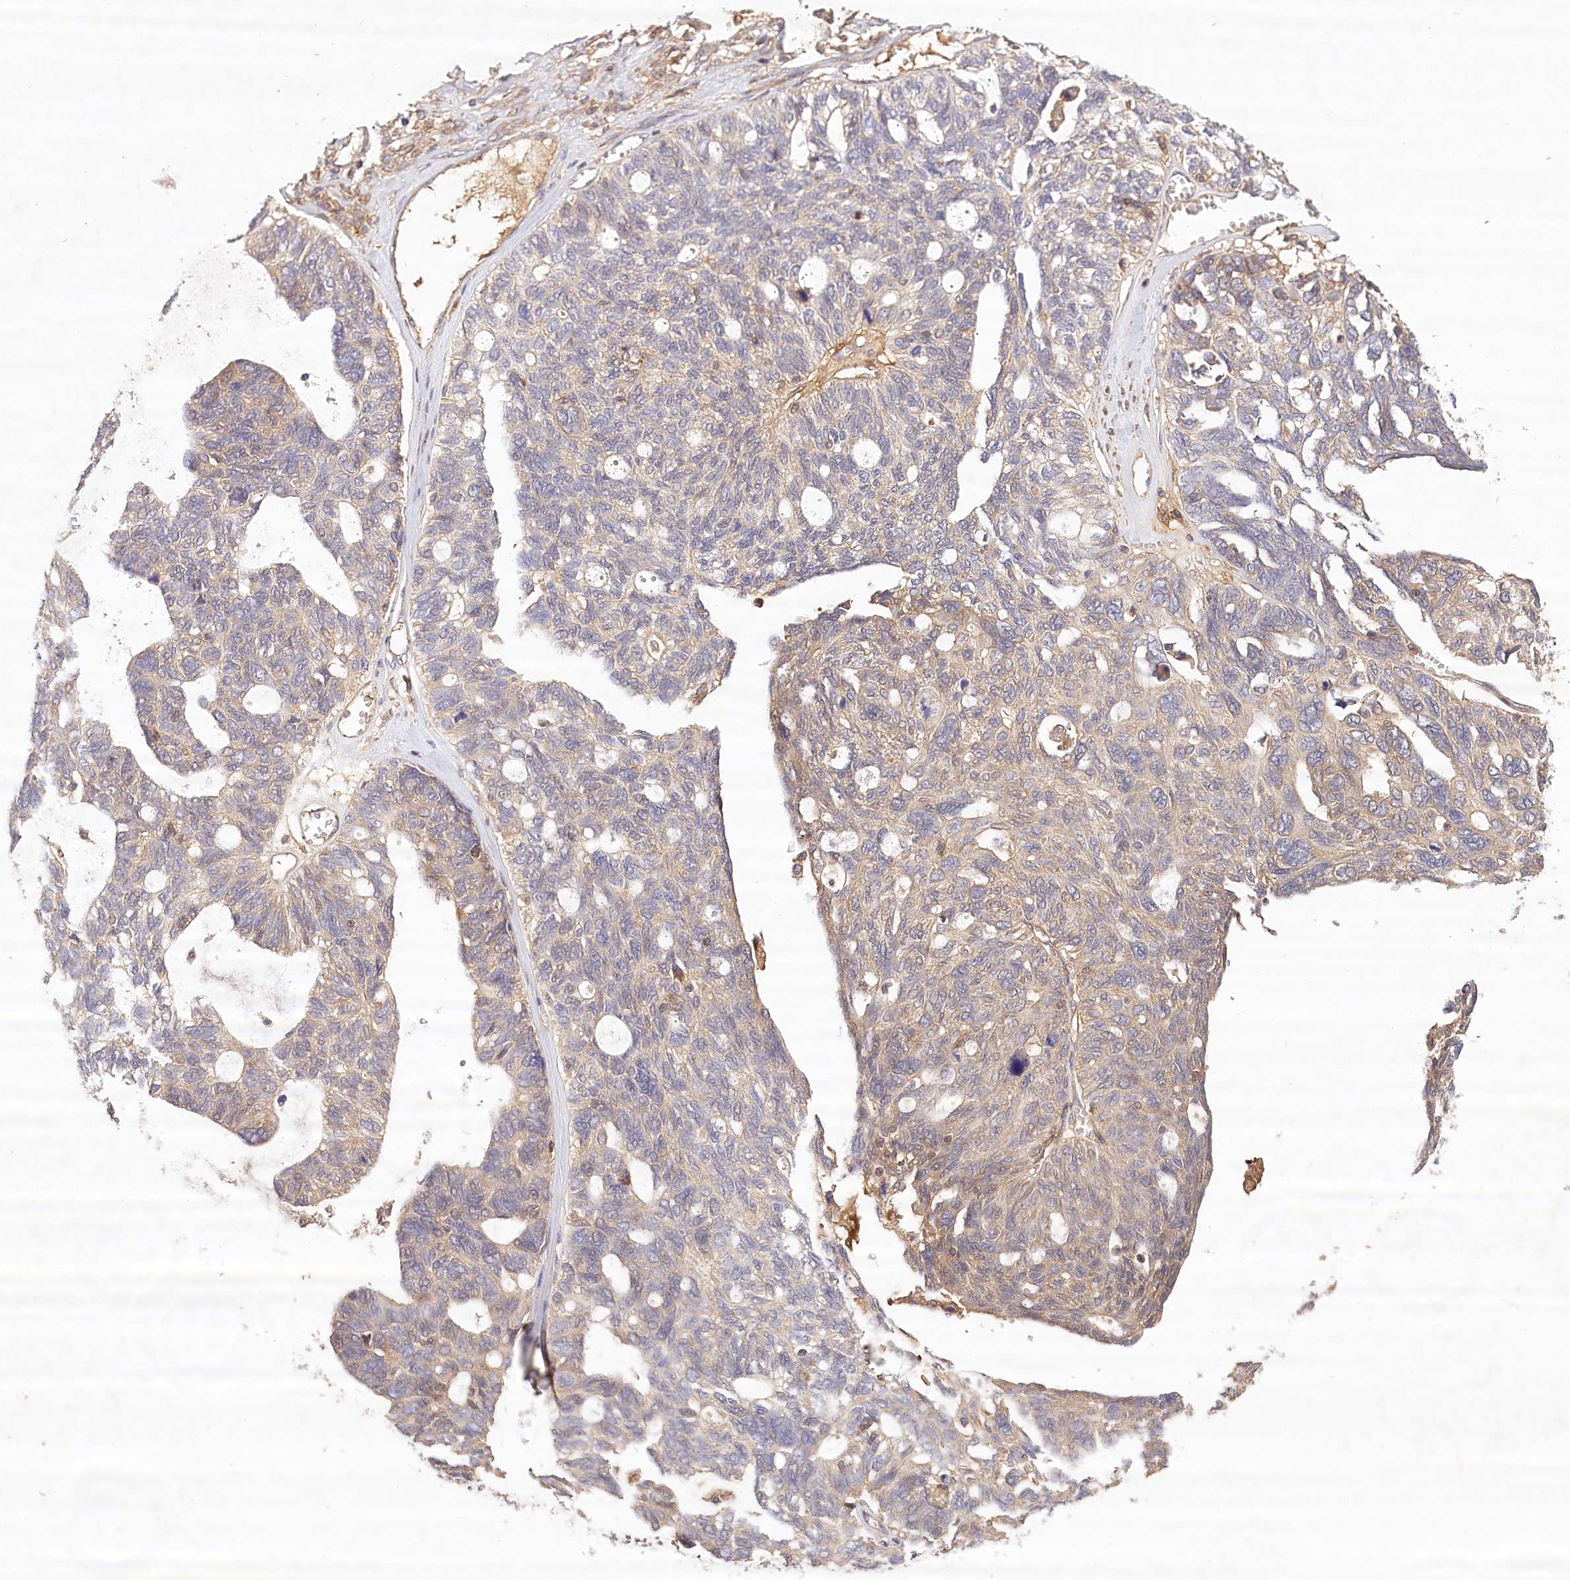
{"staining": {"intensity": "weak", "quantity": "<25%", "location": "cytoplasmic/membranous"}, "tissue": "ovarian cancer", "cell_type": "Tumor cells", "image_type": "cancer", "snomed": [{"axis": "morphology", "description": "Cystadenocarcinoma, serous, NOS"}, {"axis": "topography", "description": "Ovary"}], "caption": "An IHC photomicrograph of serous cystadenocarcinoma (ovarian) is shown. There is no staining in tumor cells of serous cystadenocarcinoma (ovarian).", "gene": "LSS", "patient": {"sex": "female", "age": 79}}